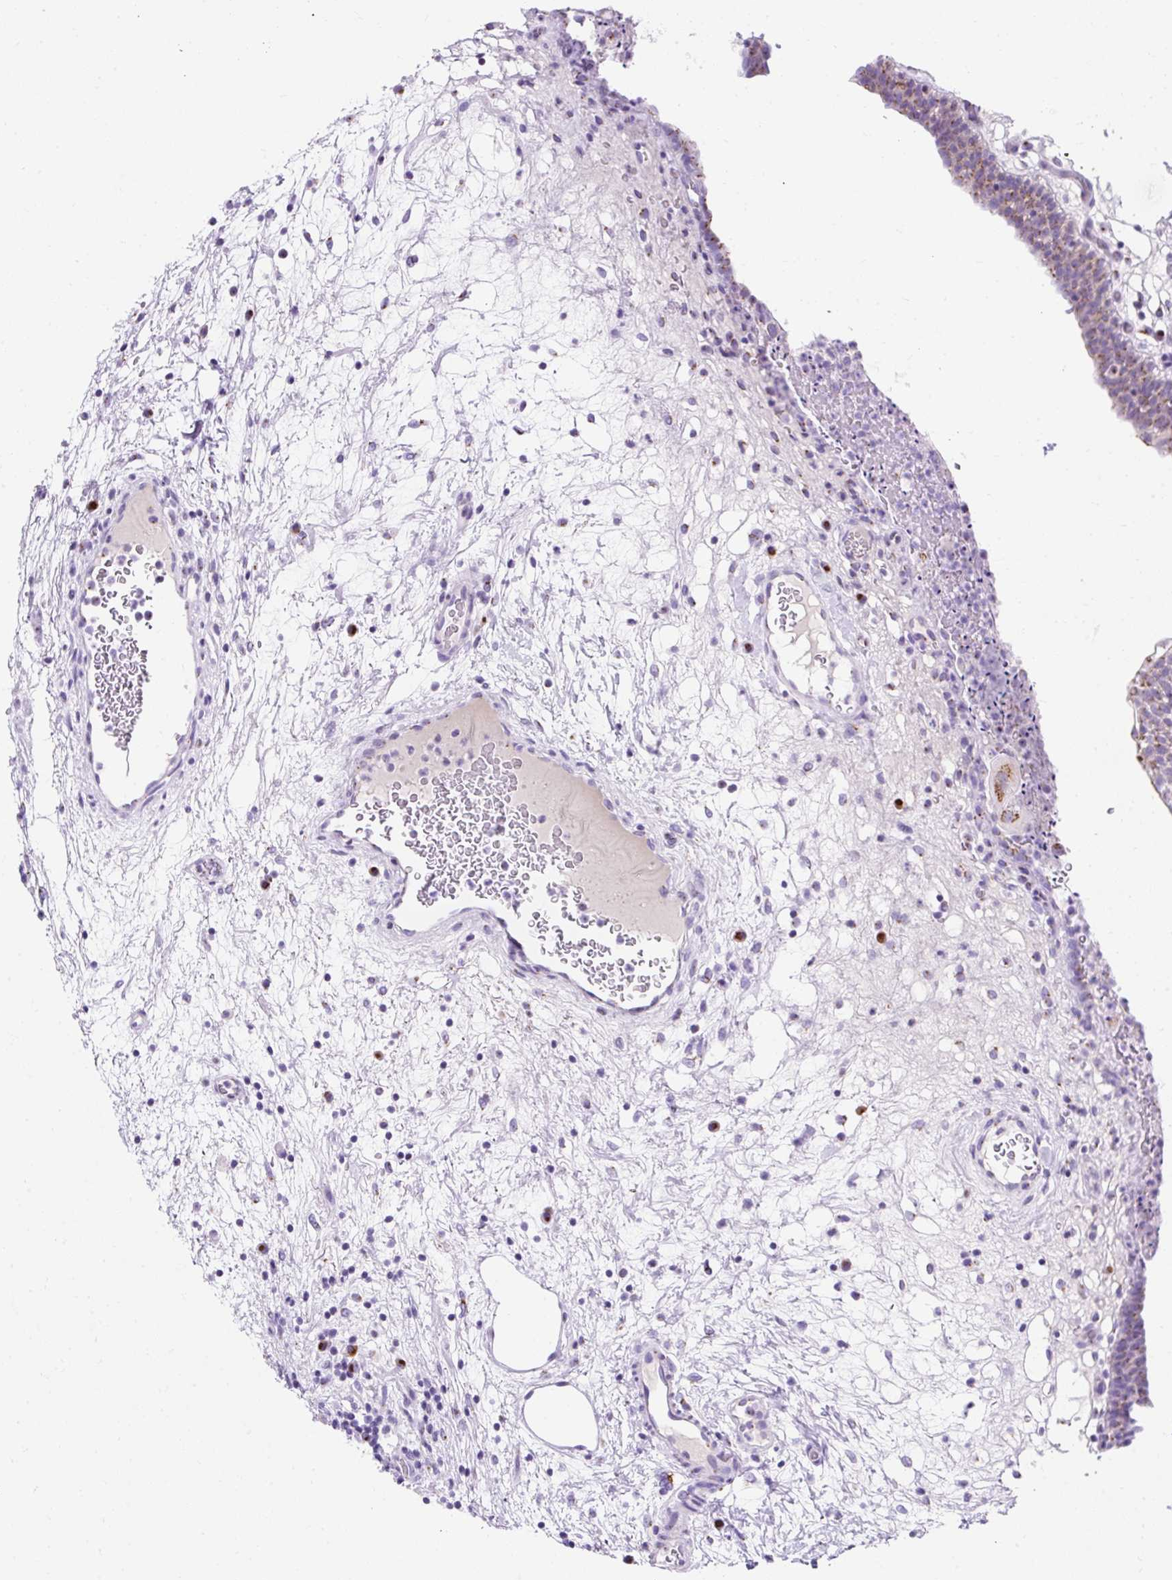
{"staining": {"intensity": "weak", "quantity": "25%-75%", "location": "cytoplasmic/membranous"}, "tissue": "urinary bladder", "cell_type": "Urothelial cells", "image_type": "normal", "snomed": [{"axis": "morphology", "description": "Normal tissue, NOS"}, {"axis": "topography", "description": "Urinary bladder"}], "caption": "A photomicrograph of human urinary bladder stained for a protein shows weak cytoplasmic/membranous brown staining in urothelial cells. The staining was performed using DAB (3,3'-diaminobenzidine) to visualize the protein expression in brown, while the nuclei were stained in blue with hematoxylin (Magnification: 20x).", "gene": "GOLGA8A", "patient": {"sex": "male", "age": 71}}